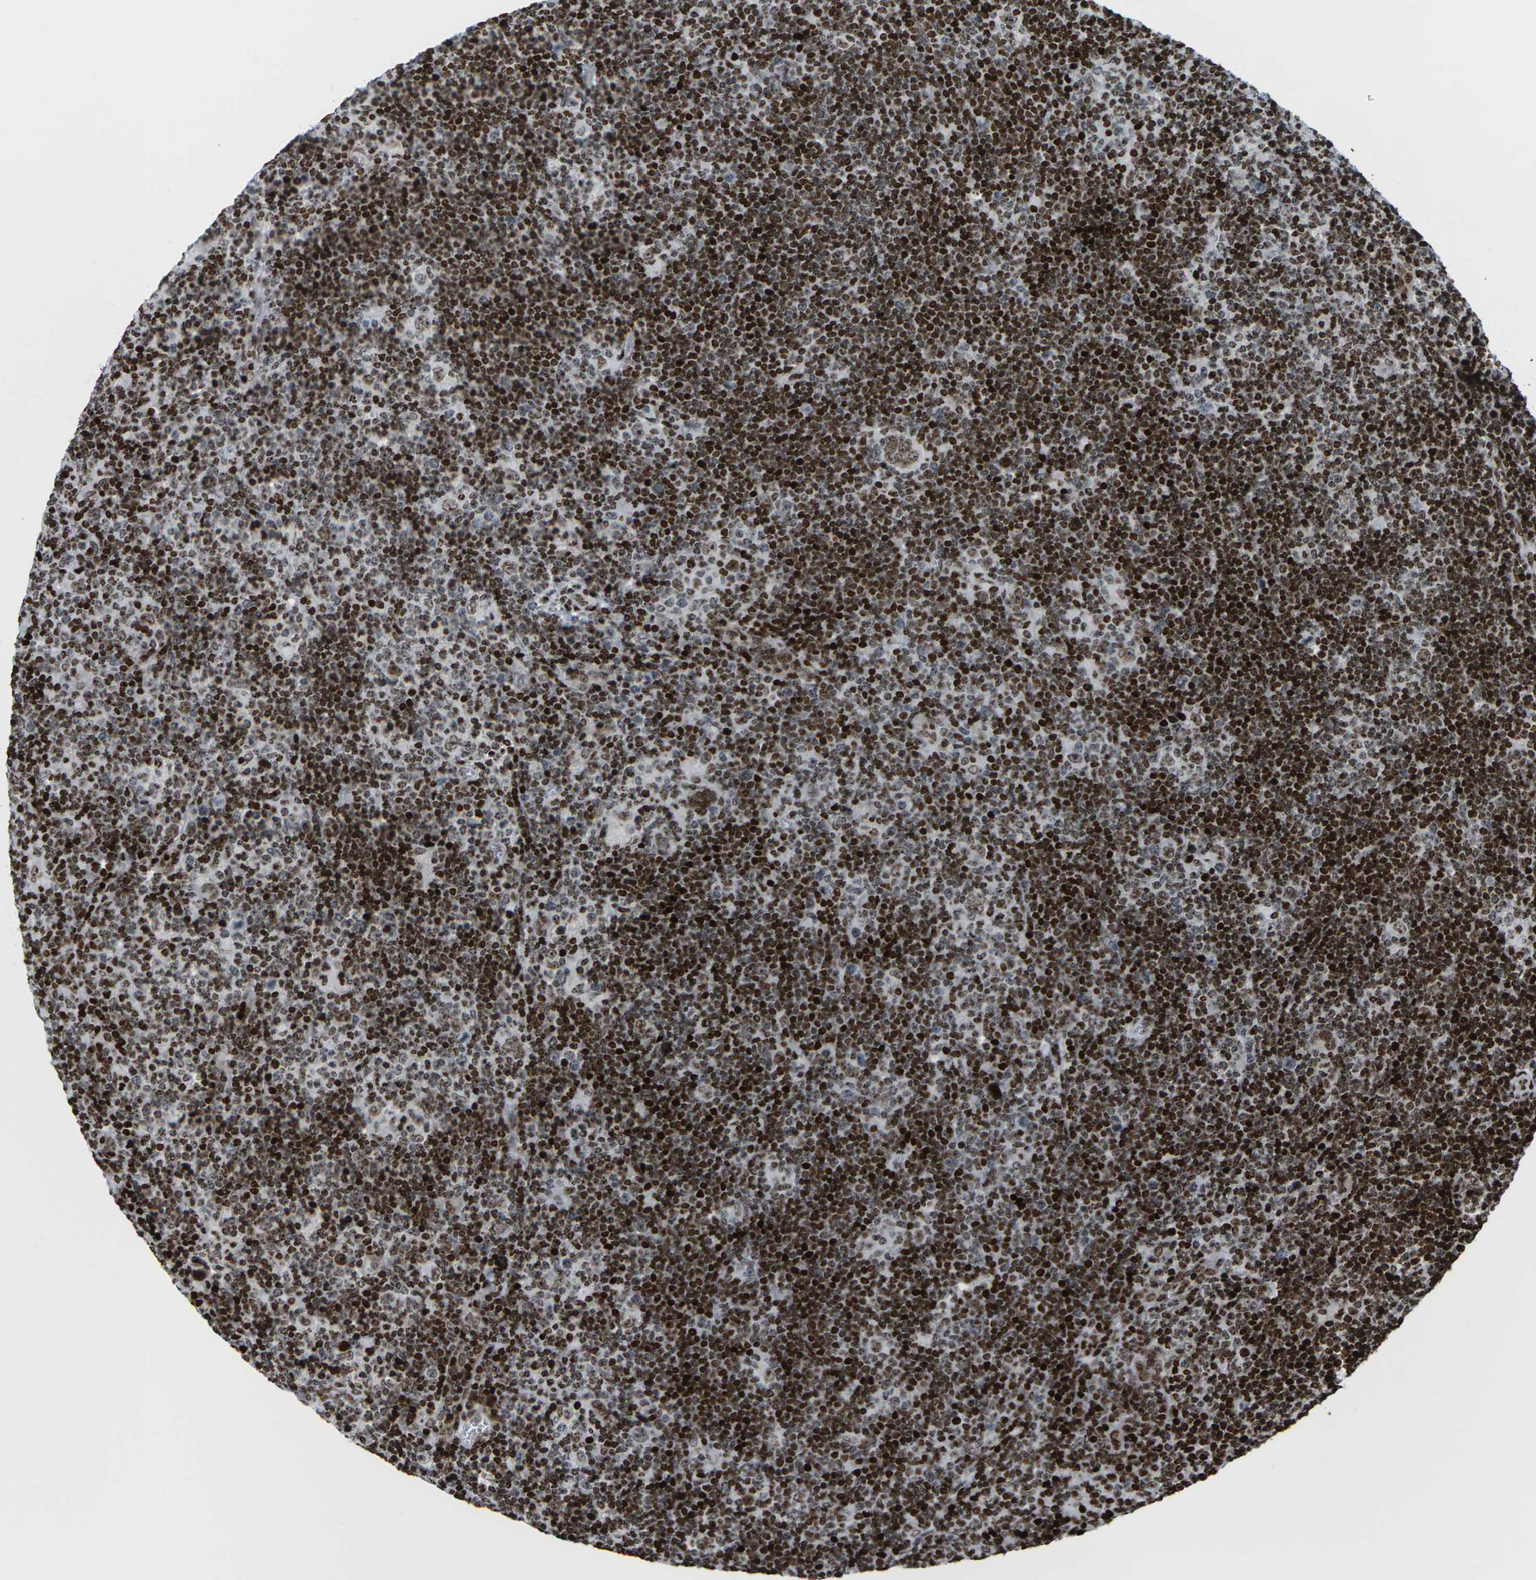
{"staining": {"intensity": "moderate", "quantity": ">75%", "location": "nuclear"}, "tissue": "lymphoma", "cell_type": "Tumor cells", "image_type": "cancer", "snomed": [{"axis": "morphology", "description": "Hodgkin's disease, NOS"}, {"axis": "topography", "description": "Lymph node"}], "caption": "Moderate nuclear expression is identified in approximately >75% of tumor cells in Hodgkin's disease.", "gene": "H1-4", "patient": {"sex": "female", "age": 57}}